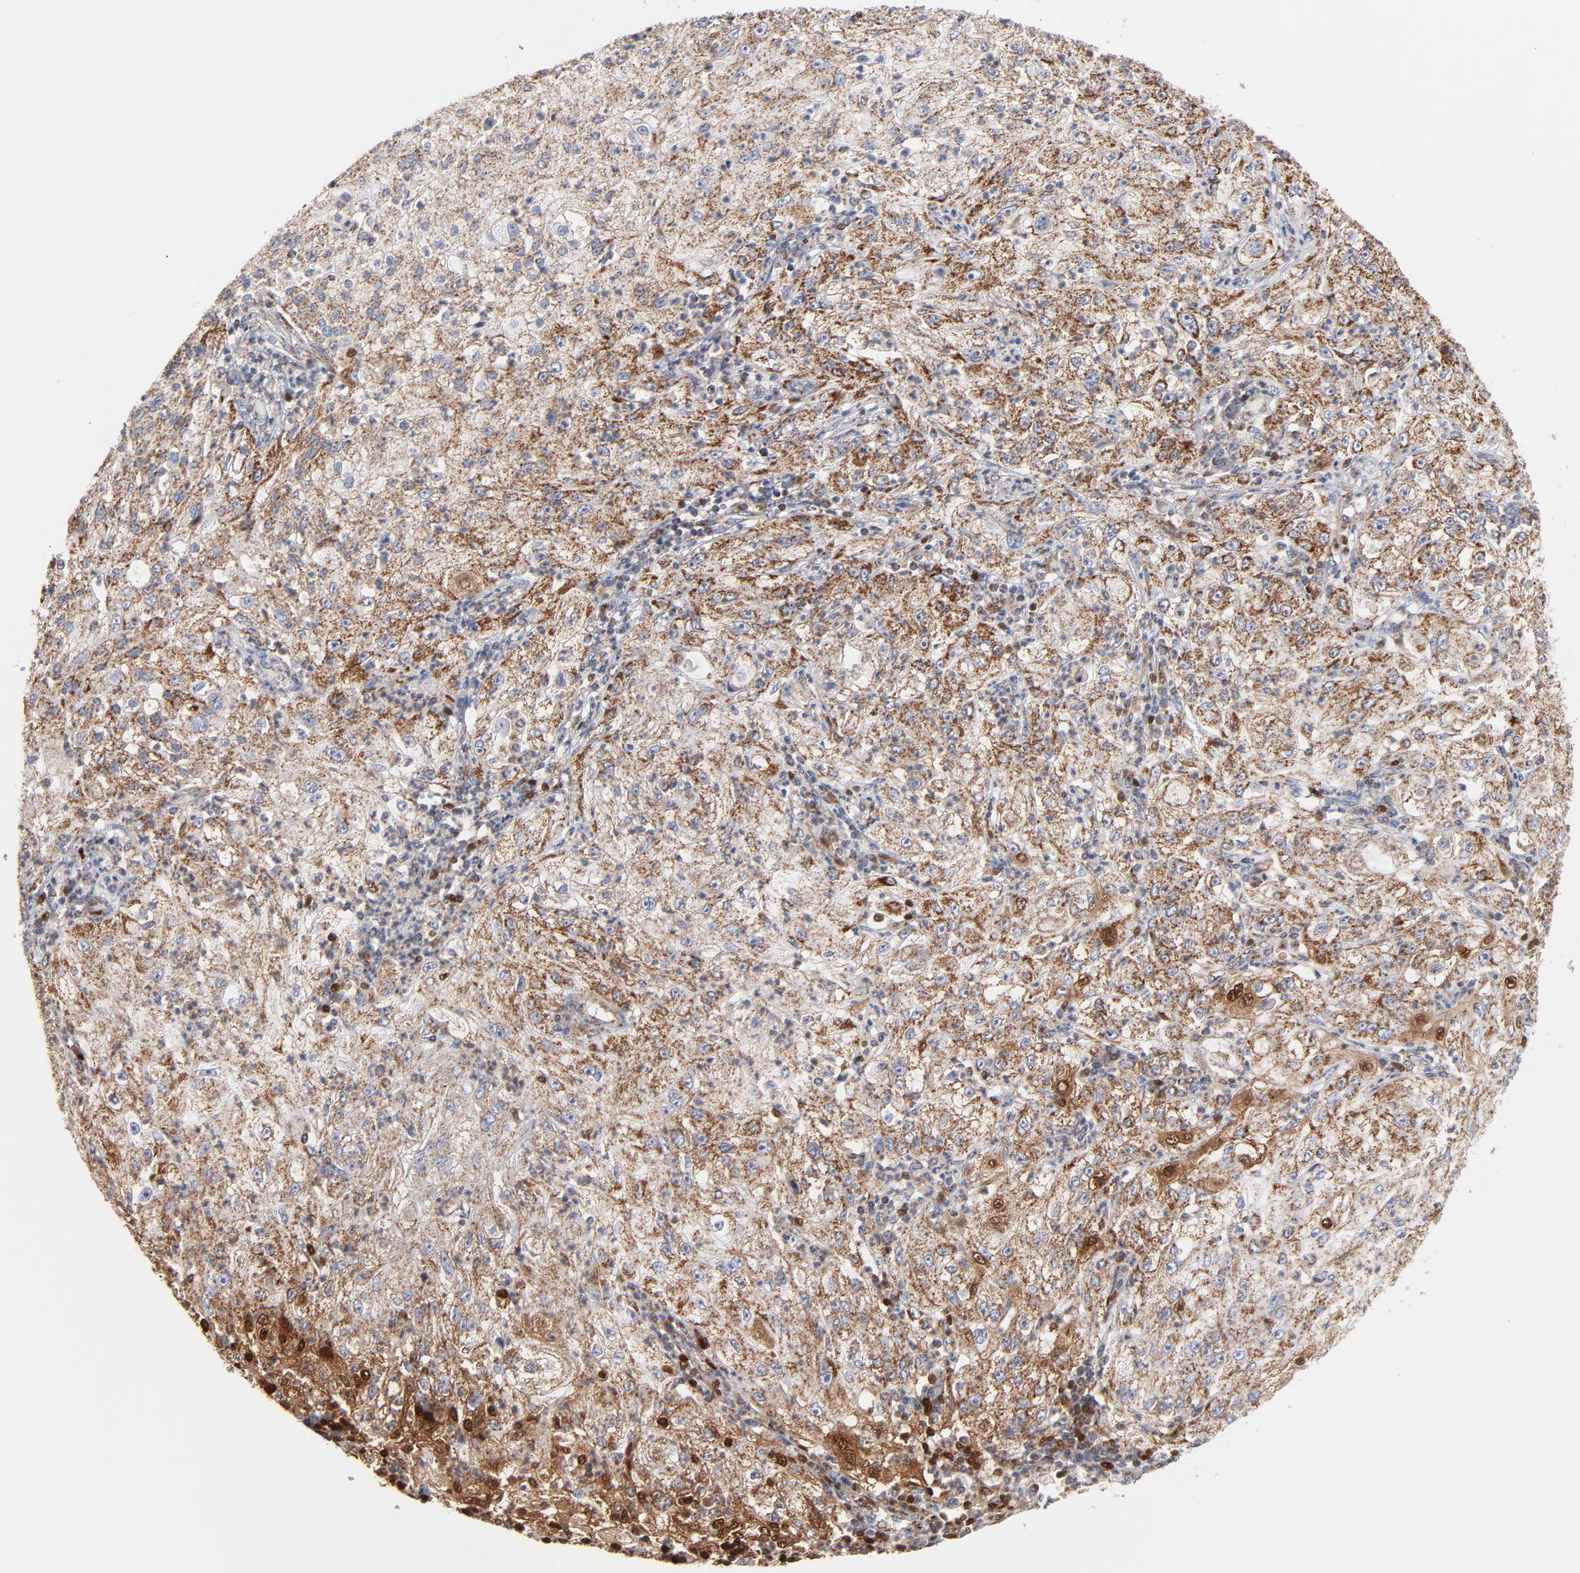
{"staining": {"intensity": "strong", "quantity": ">75%", "location": "cytoplasmic/membranous,nuclear"}, "tissue": "lung cancer", "cell_type": "Tumor cells", "image_type": "cancer", "snomed": [{"axis": "morphology", "description": "Inflammation, NOS"}, {"axis": "morphology", "description": "Squamous cell carcinoma, NOS"}, {"axis": "topography", "description": "Lymph node"}, {"axis": "topography", "description": "Soft tissue"}, {"axis": "topography", "description": "Lung"}], "caption": "Immunohistochemistry (IHC) micrograph of neoplastic tissue: human lung cancer stained using immunohistochemistry (IHC) displays high levels of strong protein expression localized specifically in the cytoplasmic/membranous and nuclear of tumor cells, appearing as a cytoplasmic/membranous and nuclear brown color.", "gene": "DIABLO", "patient": {"sex": "male", "age": 66}}